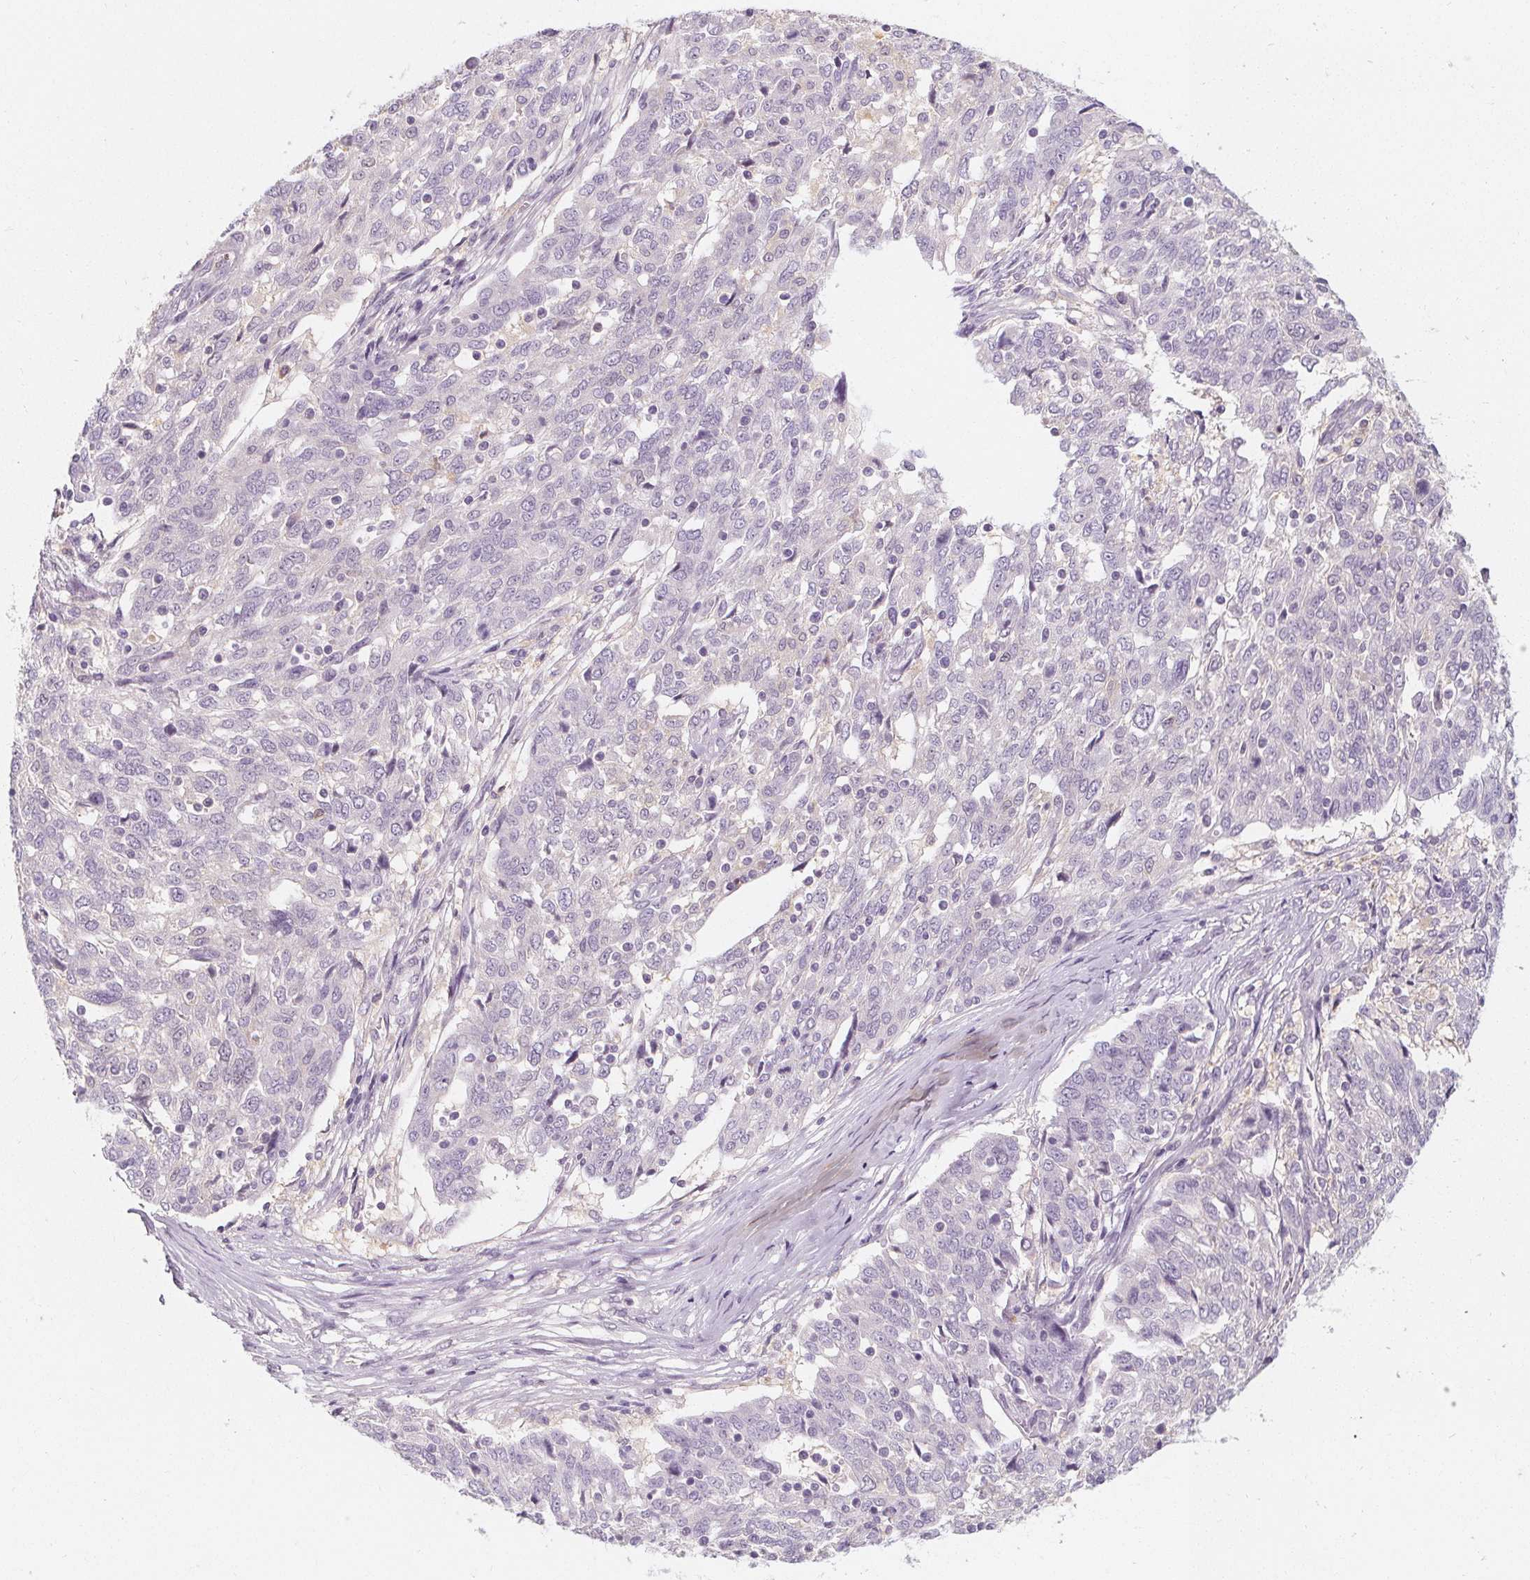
{"staining": {"intensity": "negative", "quantity": "none", "location": "none"}, "tissue": "ovarian cancer", "cell_type": "Tumor cells", "image_type": "cancer", "snomed": [{"axis": "morphology", "description": "Cystadenocarcinoma, serous, NOS"}, {"axis": "topography", "description": "Ovary"}], "caption": "An image of ovarian cancer stained for a protein demonstrates no brown staining in tumor cells. Nuclei are stained in blue.", "gene": "UGP2", "patient": {"sex": "female", "age": 67}}